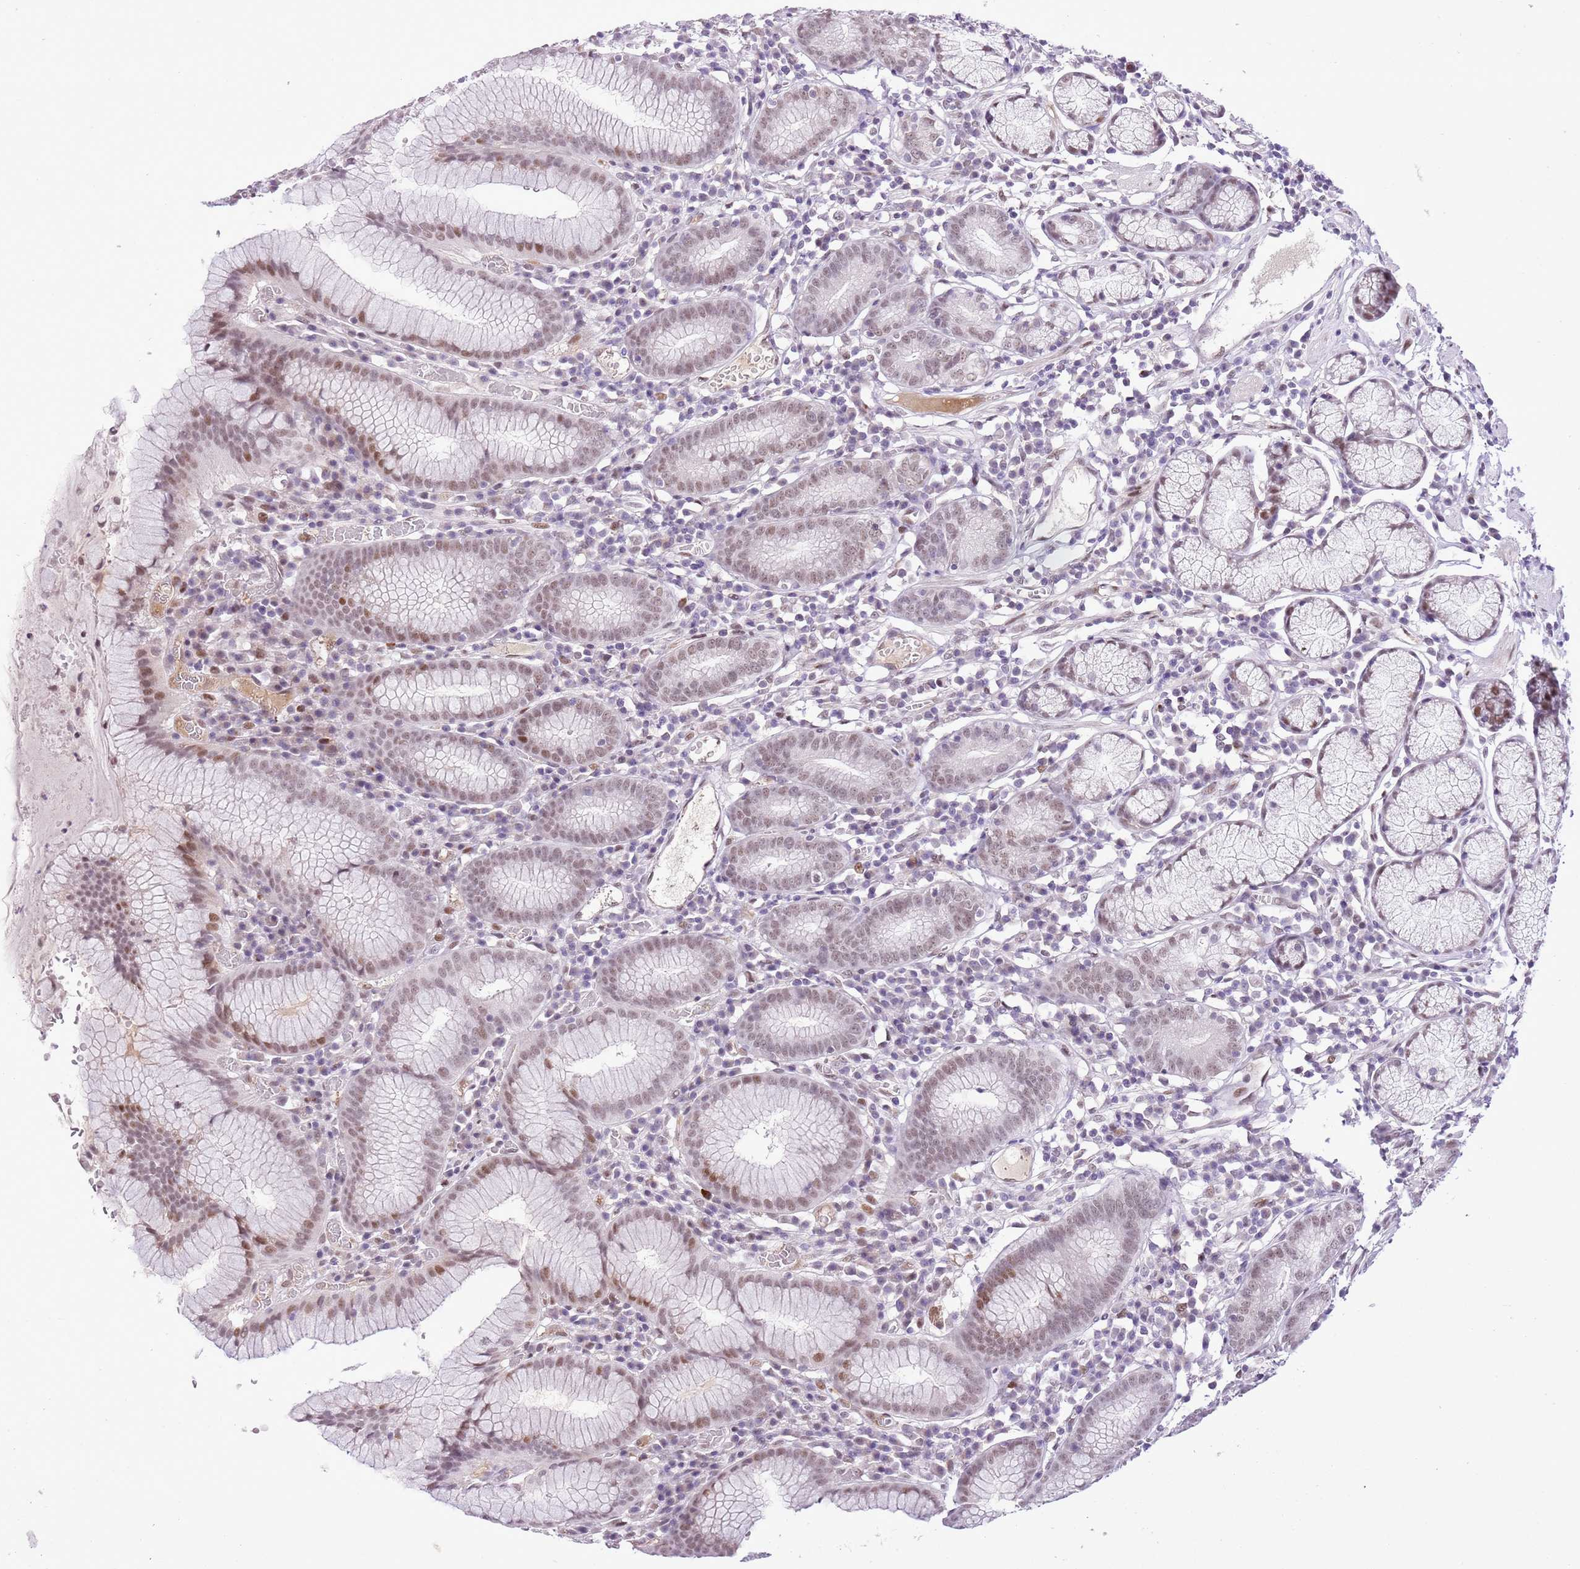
{"staining": {"intensity": "weak", "quantity": "25%-75%", "location": "nuclear"}, "tissue": "stomach", "cell_type": "Glandular cells", "image_type": "normal", "snomed": [{"axis": "morphology", "description": "Normal tissue, NOS"}, {"axis": "topography", "description": "Stomach"}], "caption": "Stomach was stained to show a protein in brown. There is low levels of weak nuclear expression in about 25%-75% of glandular cells. (DAB IHC with brightfield microscopy, high magnification).", "gene": "NACC2", "patient": {"sex": "male", "age": 55}}